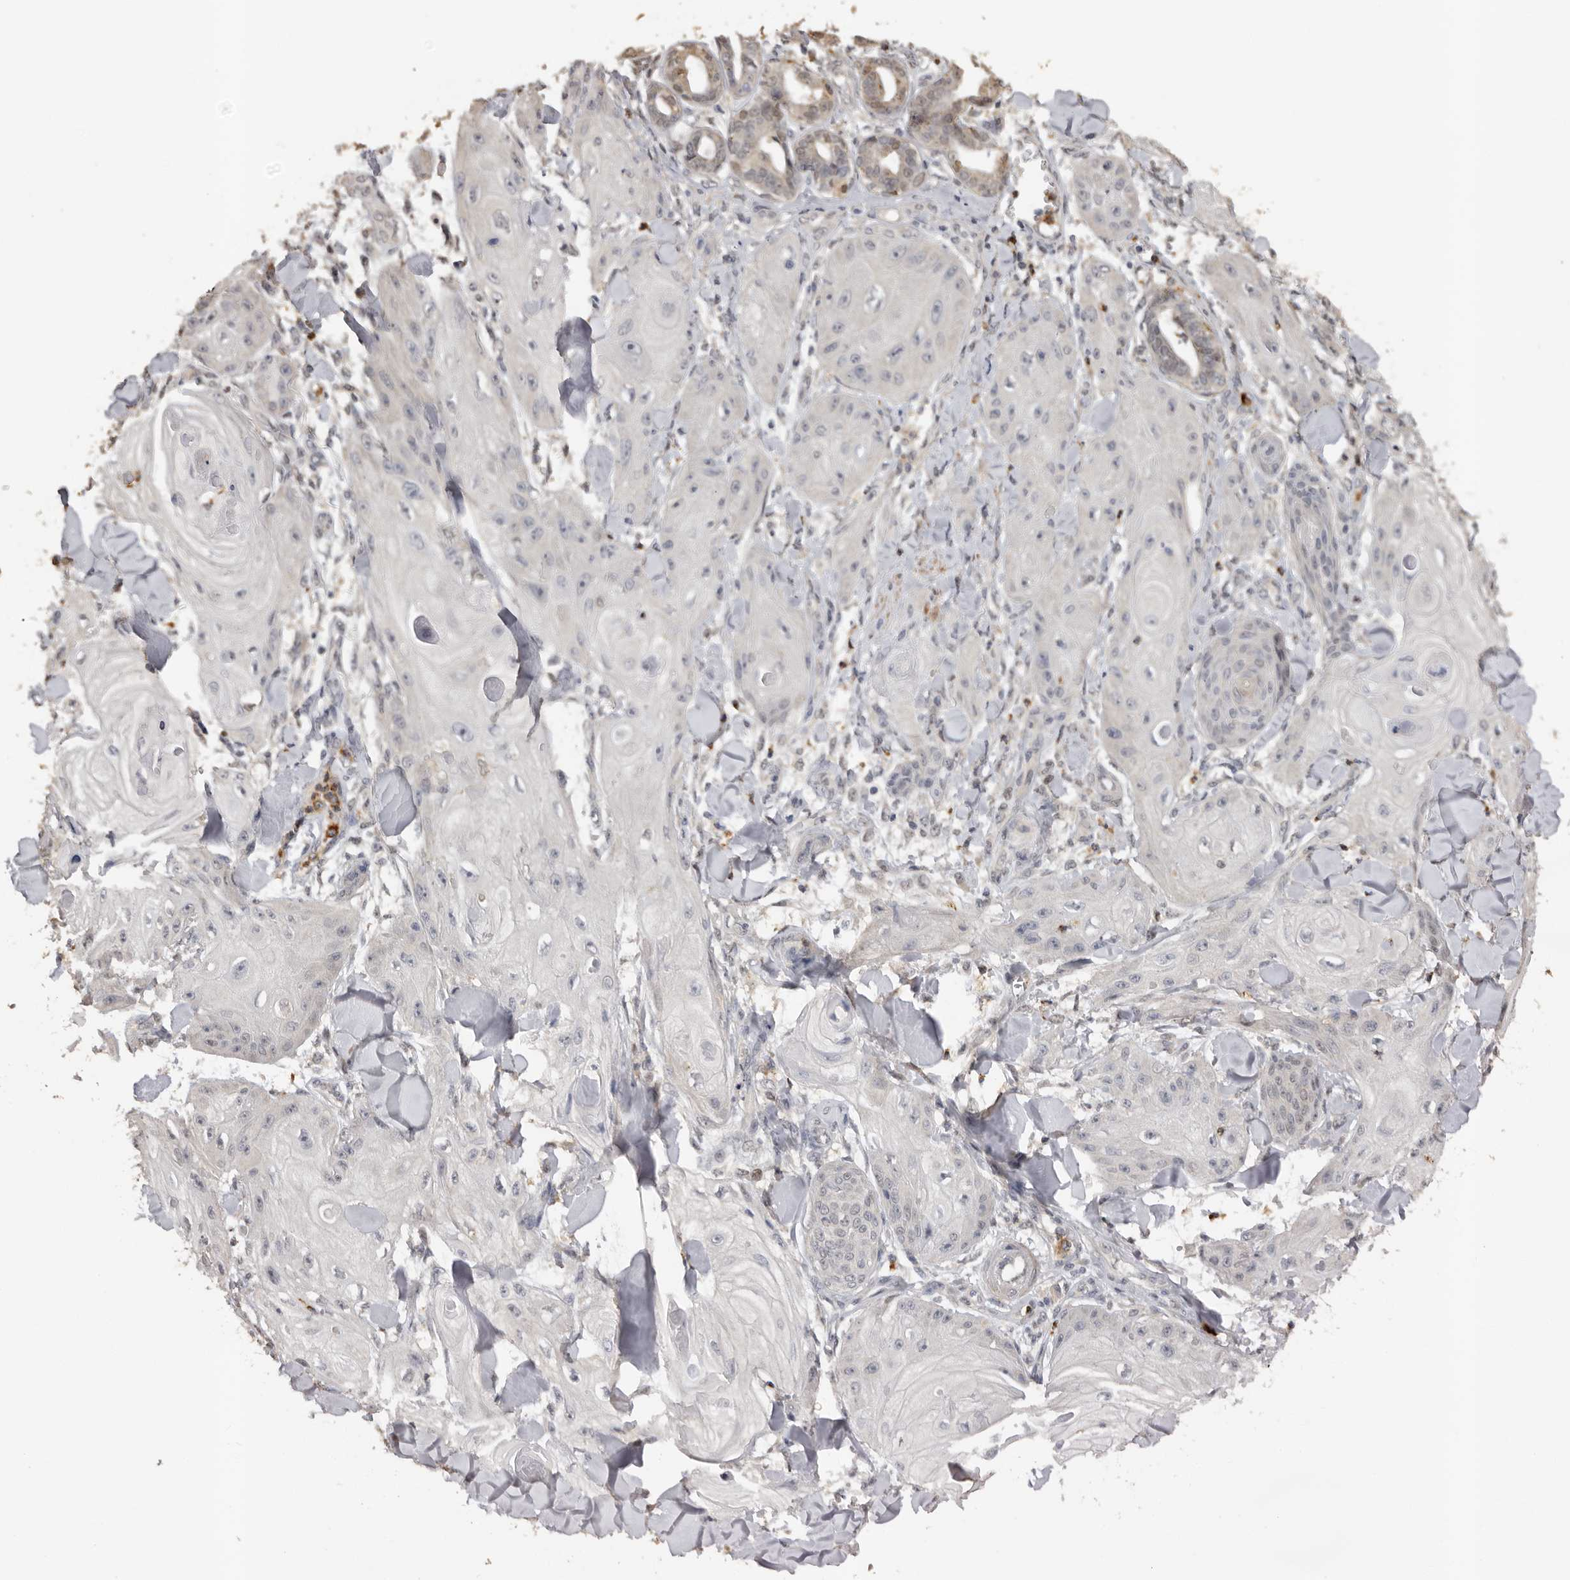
{"staining": {"intensity": "negative", "quantity": "none", "location": "none"}, "tissue": "skin cancer", "cell_type": "Tumor cells", "image_type": "cancer", "snomed": [{"axis": "morphology", "description": "Squamous cell carcinoma, NOS"}, {"axis": "topography", "description": "Skin"}], "caption": "IHC image of human skin squamous cell carcinoma stained for a protein (brown), which shows no expression in tumor cells.", "gene": "KIF2B", "patient": {"sex": "male", "age": 74}}